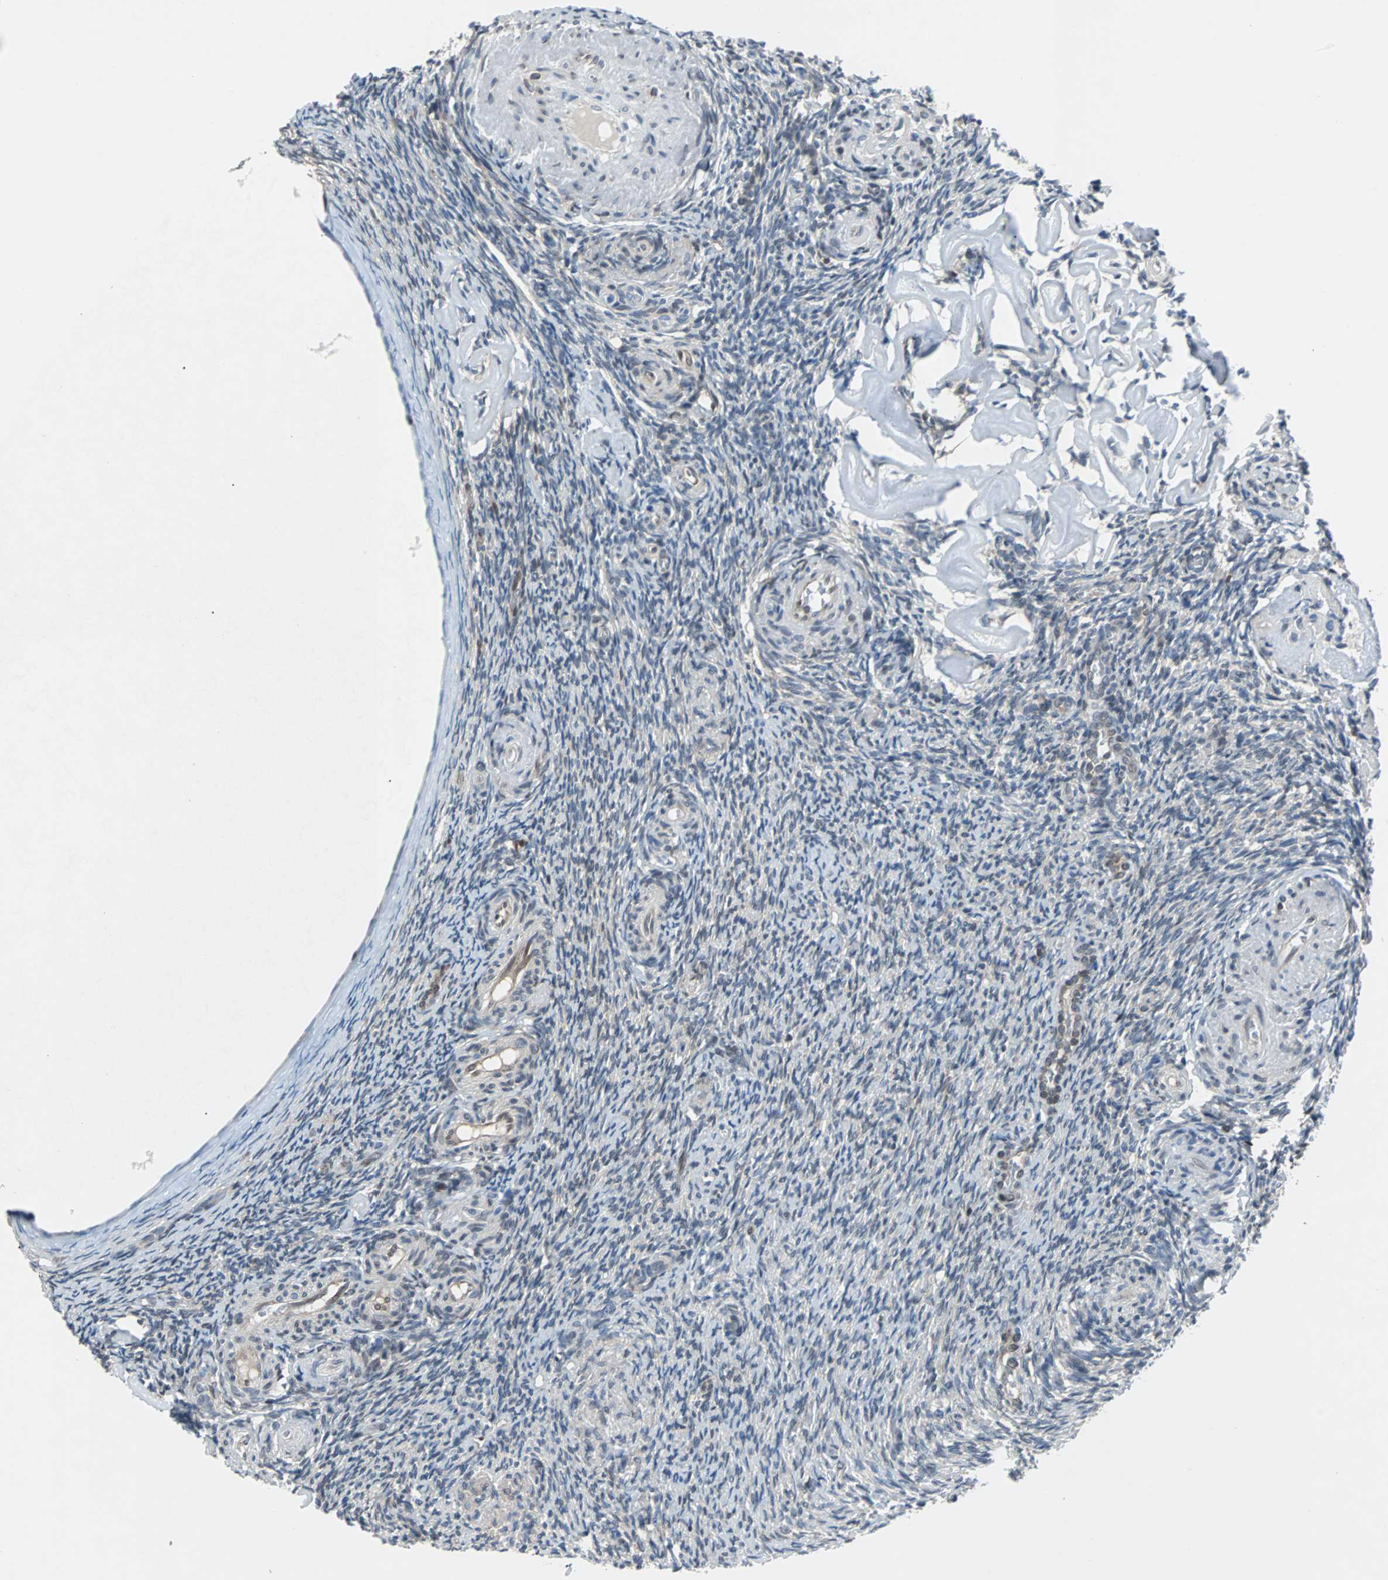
{"staining": {"intensity": "negative", "quantity": "none", "location": "none"}, "tissue": "ovary", "cell_type": "Ovarian stroma cells", "image_type": "normal", "snomed": [{"axis": "morphology", "description": "Normal tissue, NOS"}, {"axis": "topography", "description": "Ovary"}], "caption": "Normal ovary was stained to show a protein in brown. There is no significant positivity in ovarian stroma cells.", "gene": "MAP2K6", "patient": {"sex": "female", "age": 60}}